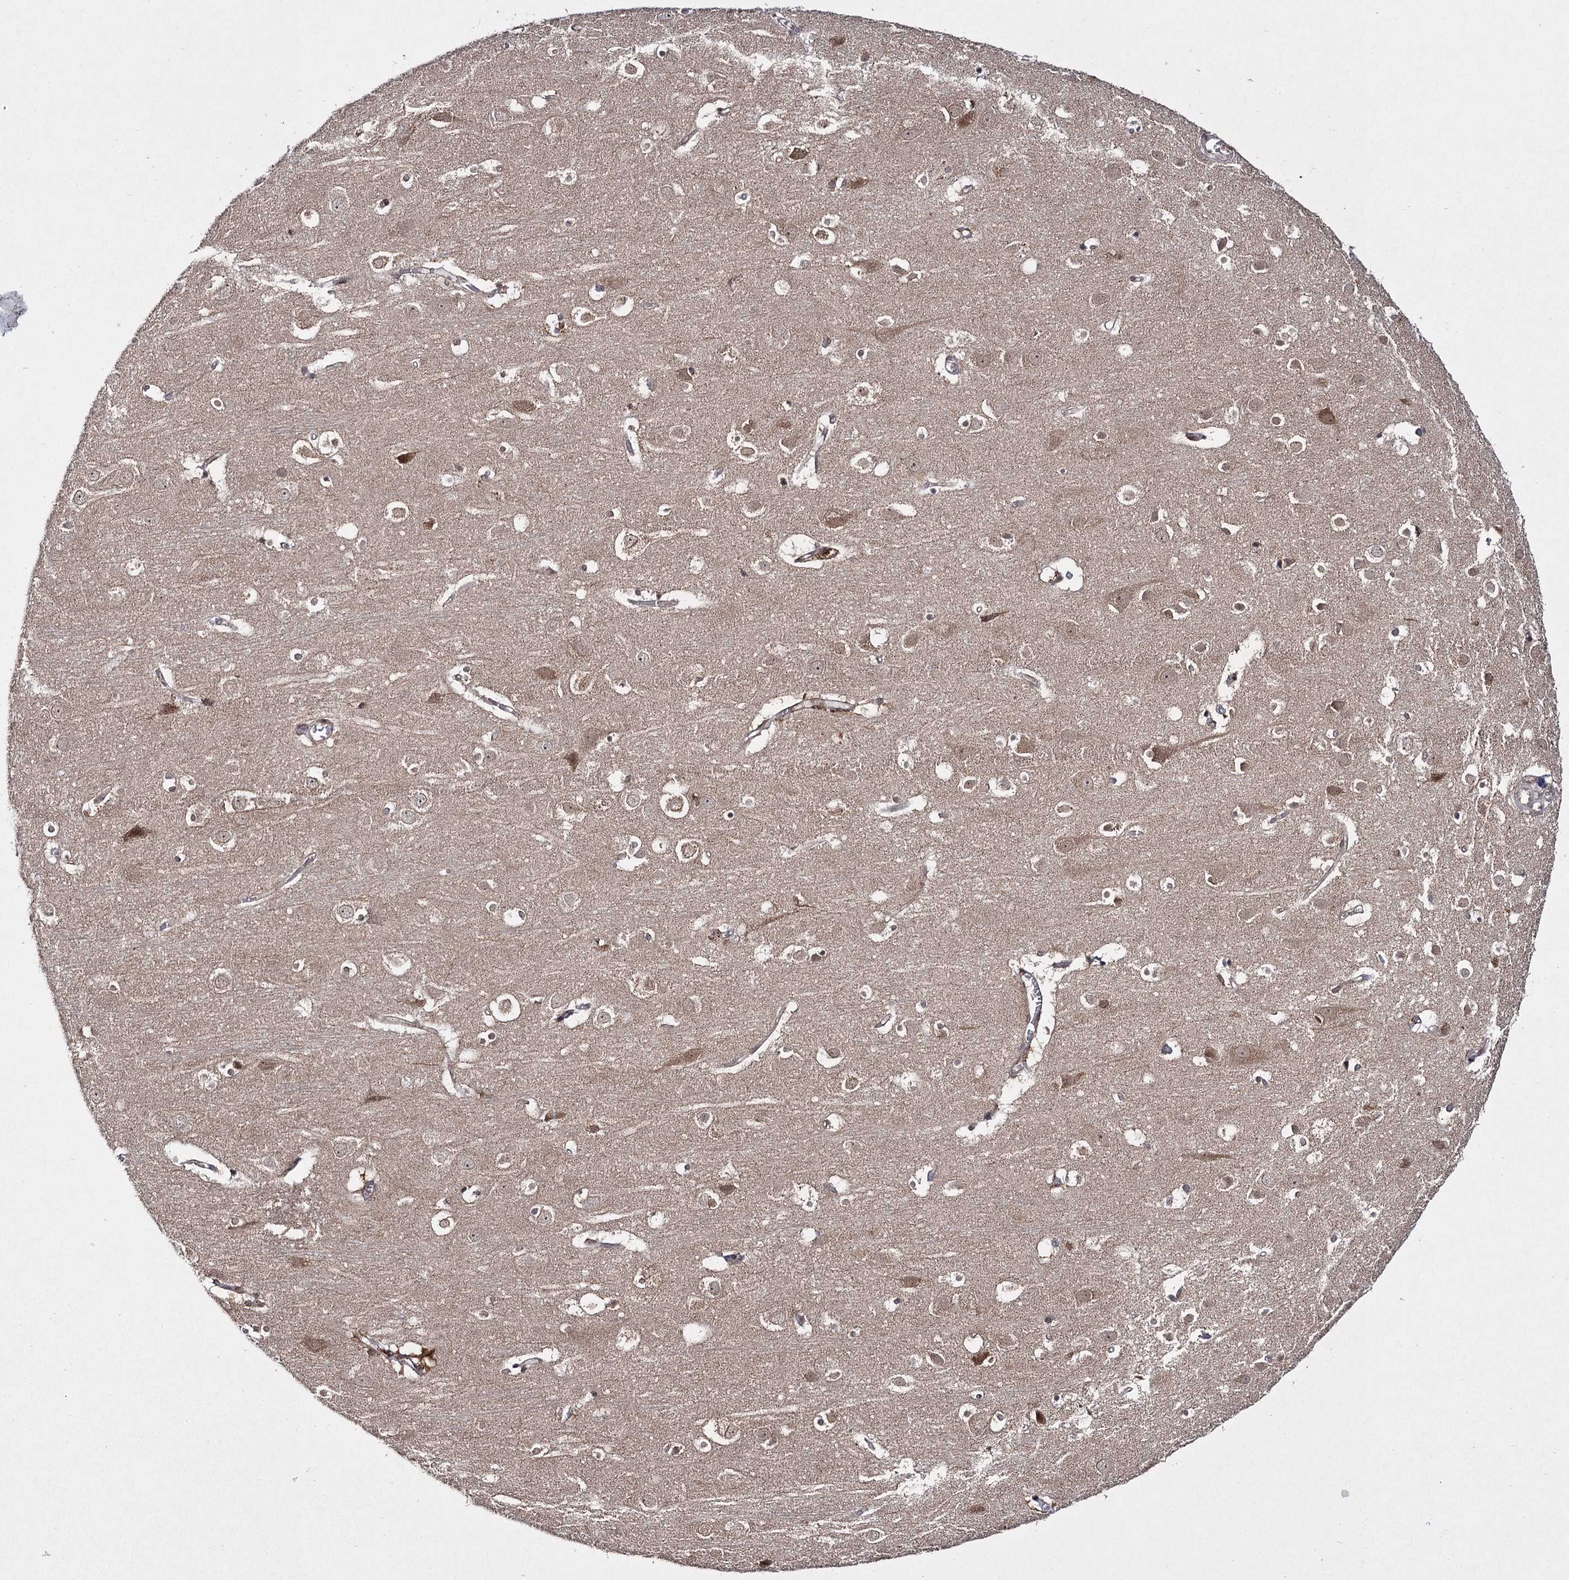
{"staining": {"intensity": "moderate", "quantity": "25%-75%", "location": "nuclear"}, "tissue": "cerebral cortex", "cell_type": "Endothelial cells", "image_type": "normal", "snomed": [{"axis": "morphology", "description": "Normal tissue, NOS"}, {"axis": "topography", "description": "Cerebral cortex"}], "caption": "Immunohistochemistry of benign human cerebral cortex demonstrates medium levels of moderate nuclear positivity in about 25%-75% of endothelial cells. Ihc stains the protein in brown and the nuclei are stained blue.", "gene": "TRNT1", "patient": {"sex": "male", "age": 54}}